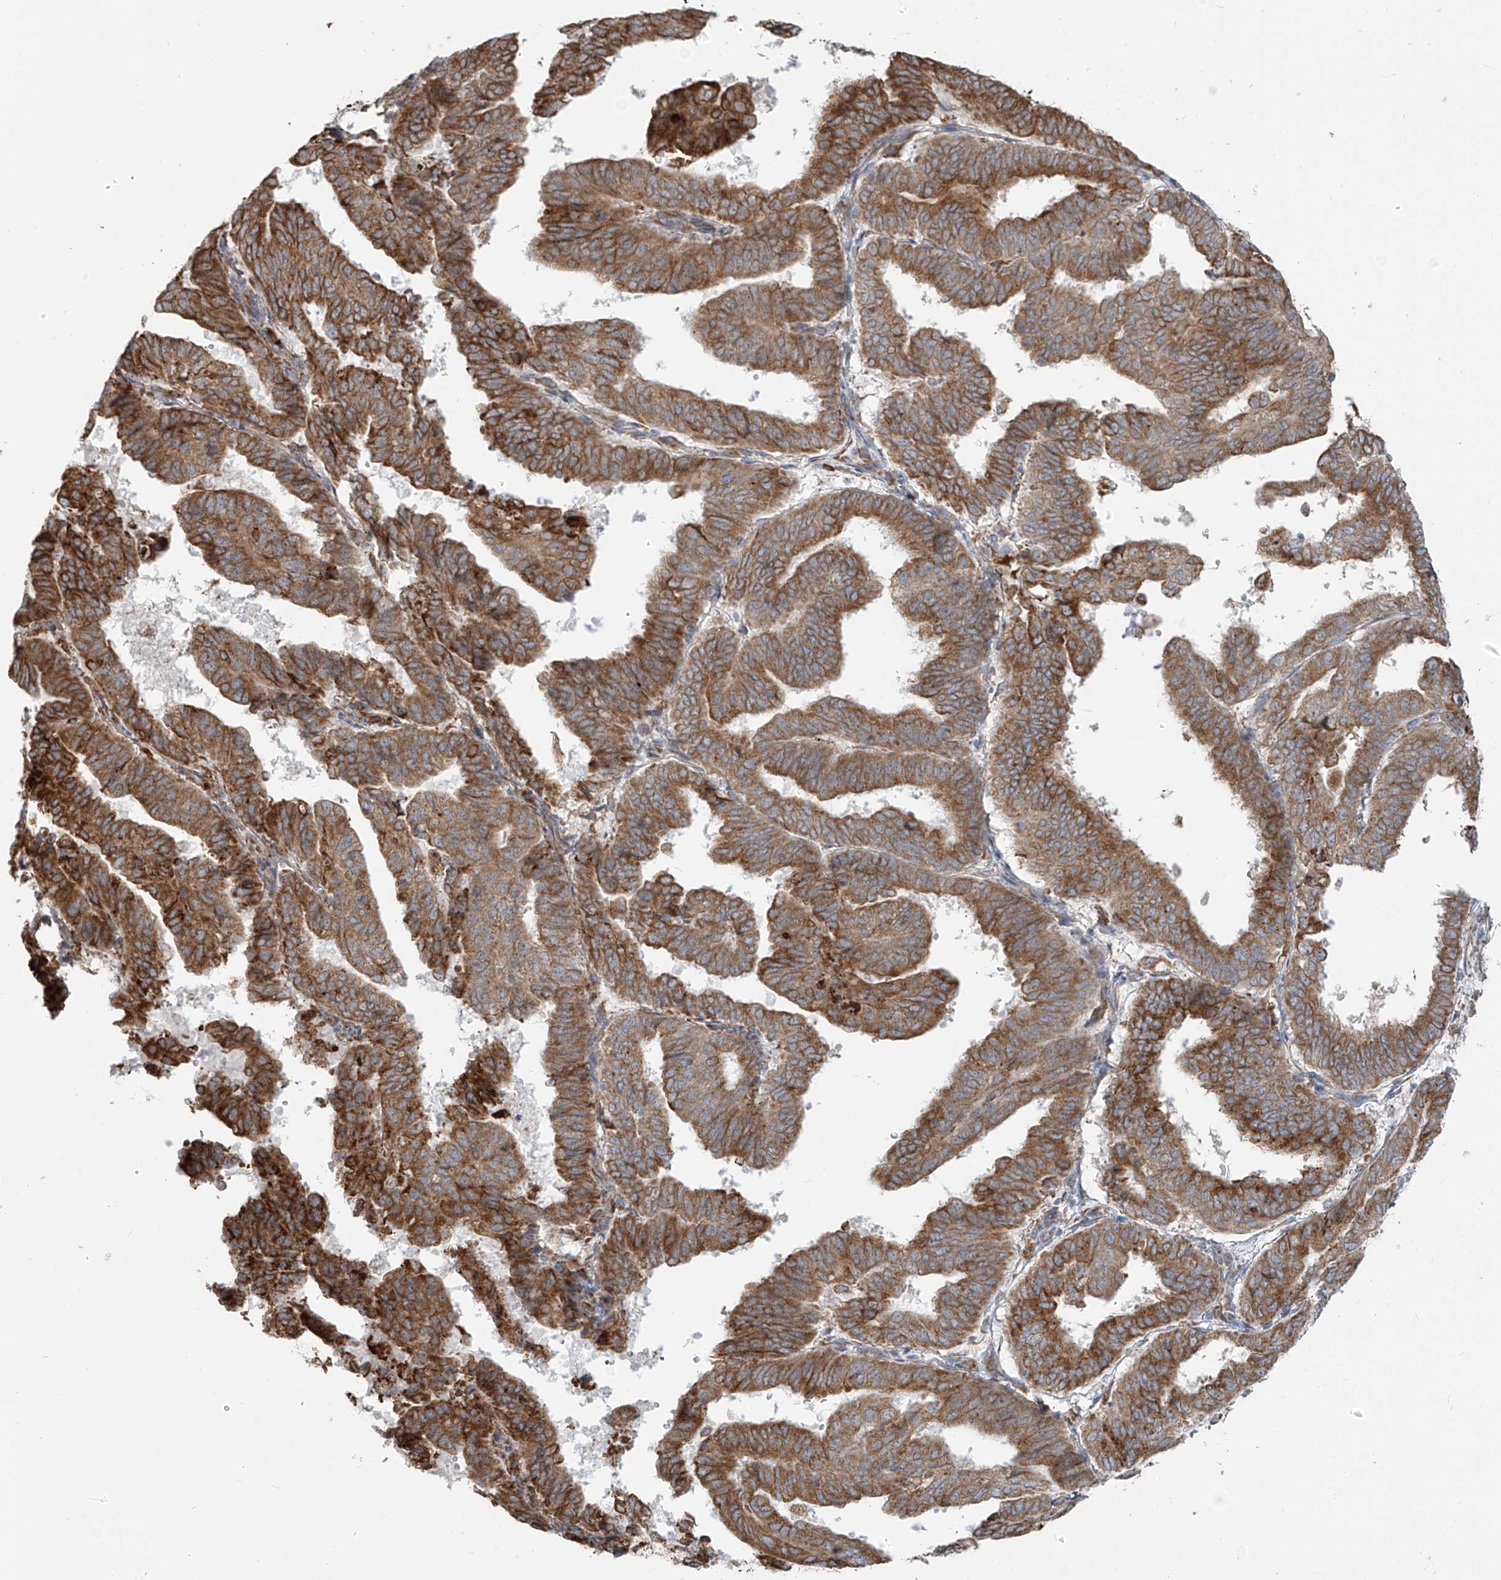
{"staining": {"intensity": "moderate", "quantity": ">75%", "location": "cytoplasmic/membranous"}, "tissue": "endometrial cancer", "cell_type": "Tumor cells", "image_type": "cancer", "snomed": [{"axis": "morphology", "description": "Adenocarcinoma, NOS"}, {"axis": "topography", "description": "Uterus"}], "caption": "Protein expression analysis of endometrial adenocarcinoma exhibits moderate cytoplasmic/membranous positivity in approximately >75% of tumor cells.", "gene": "KATNIP", "patient": {"sex": "female", "age": 77}}